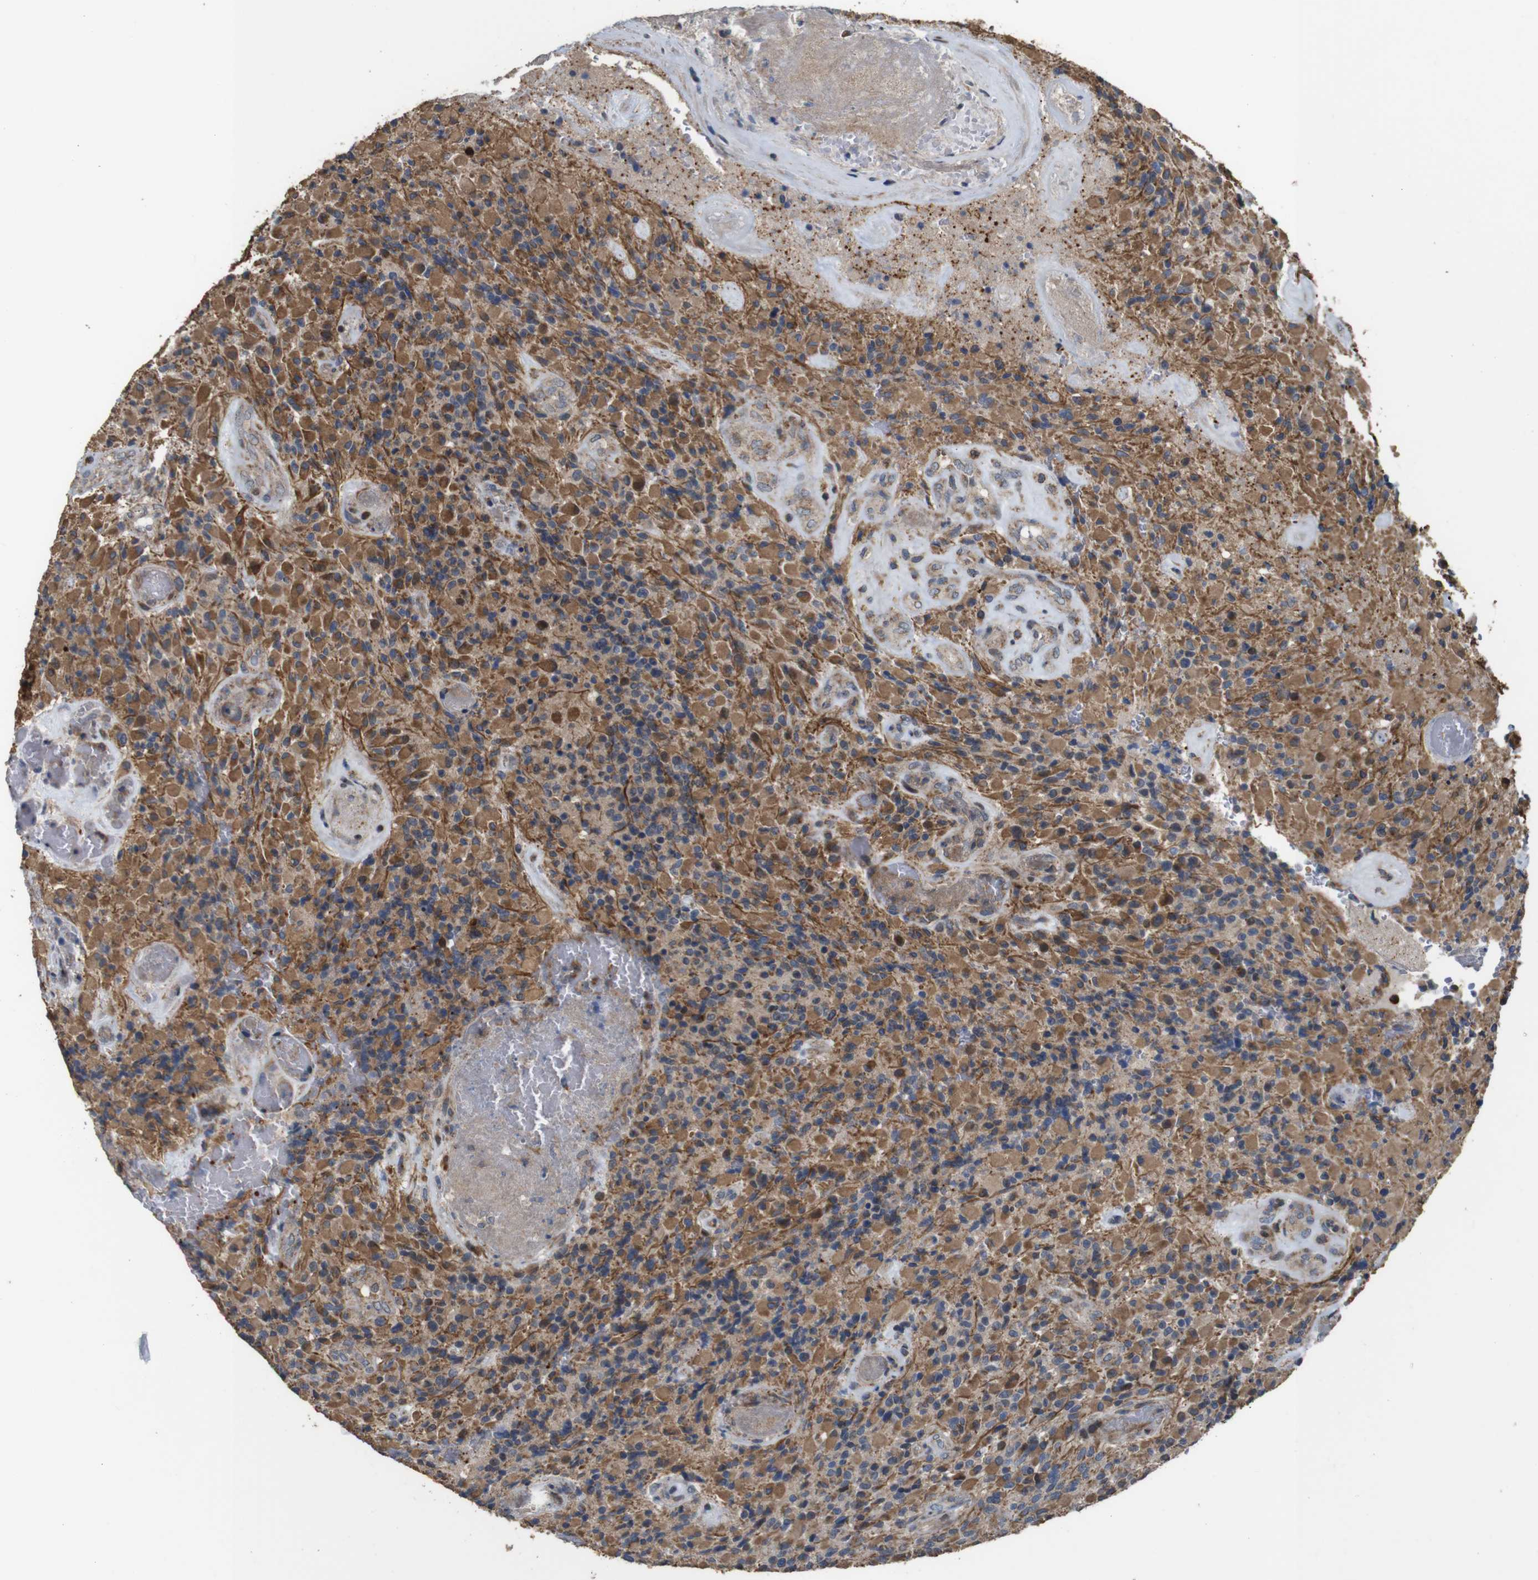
{"staining": {"intensity": "moderate", "quantity": ">75%", "location": "cytoplasmic/membranous"}, "tissue": "glioma", "cell_type": "Tumor cells", "image_type": "cancer", "snomed": [{"axis": "morphology", "description": "Glioma, malignant, High grade"}, {"axis": "topography", "description": "Brain"}], "caption": "Immunohistochemical staining of malignant high-grade glioma demonstrates medium levels of moderate cytoplasmic/membranous expression in approximately >75% of tumor cells.", "gene": "SNN", "patient": {"sex": "male", "age": 71}}